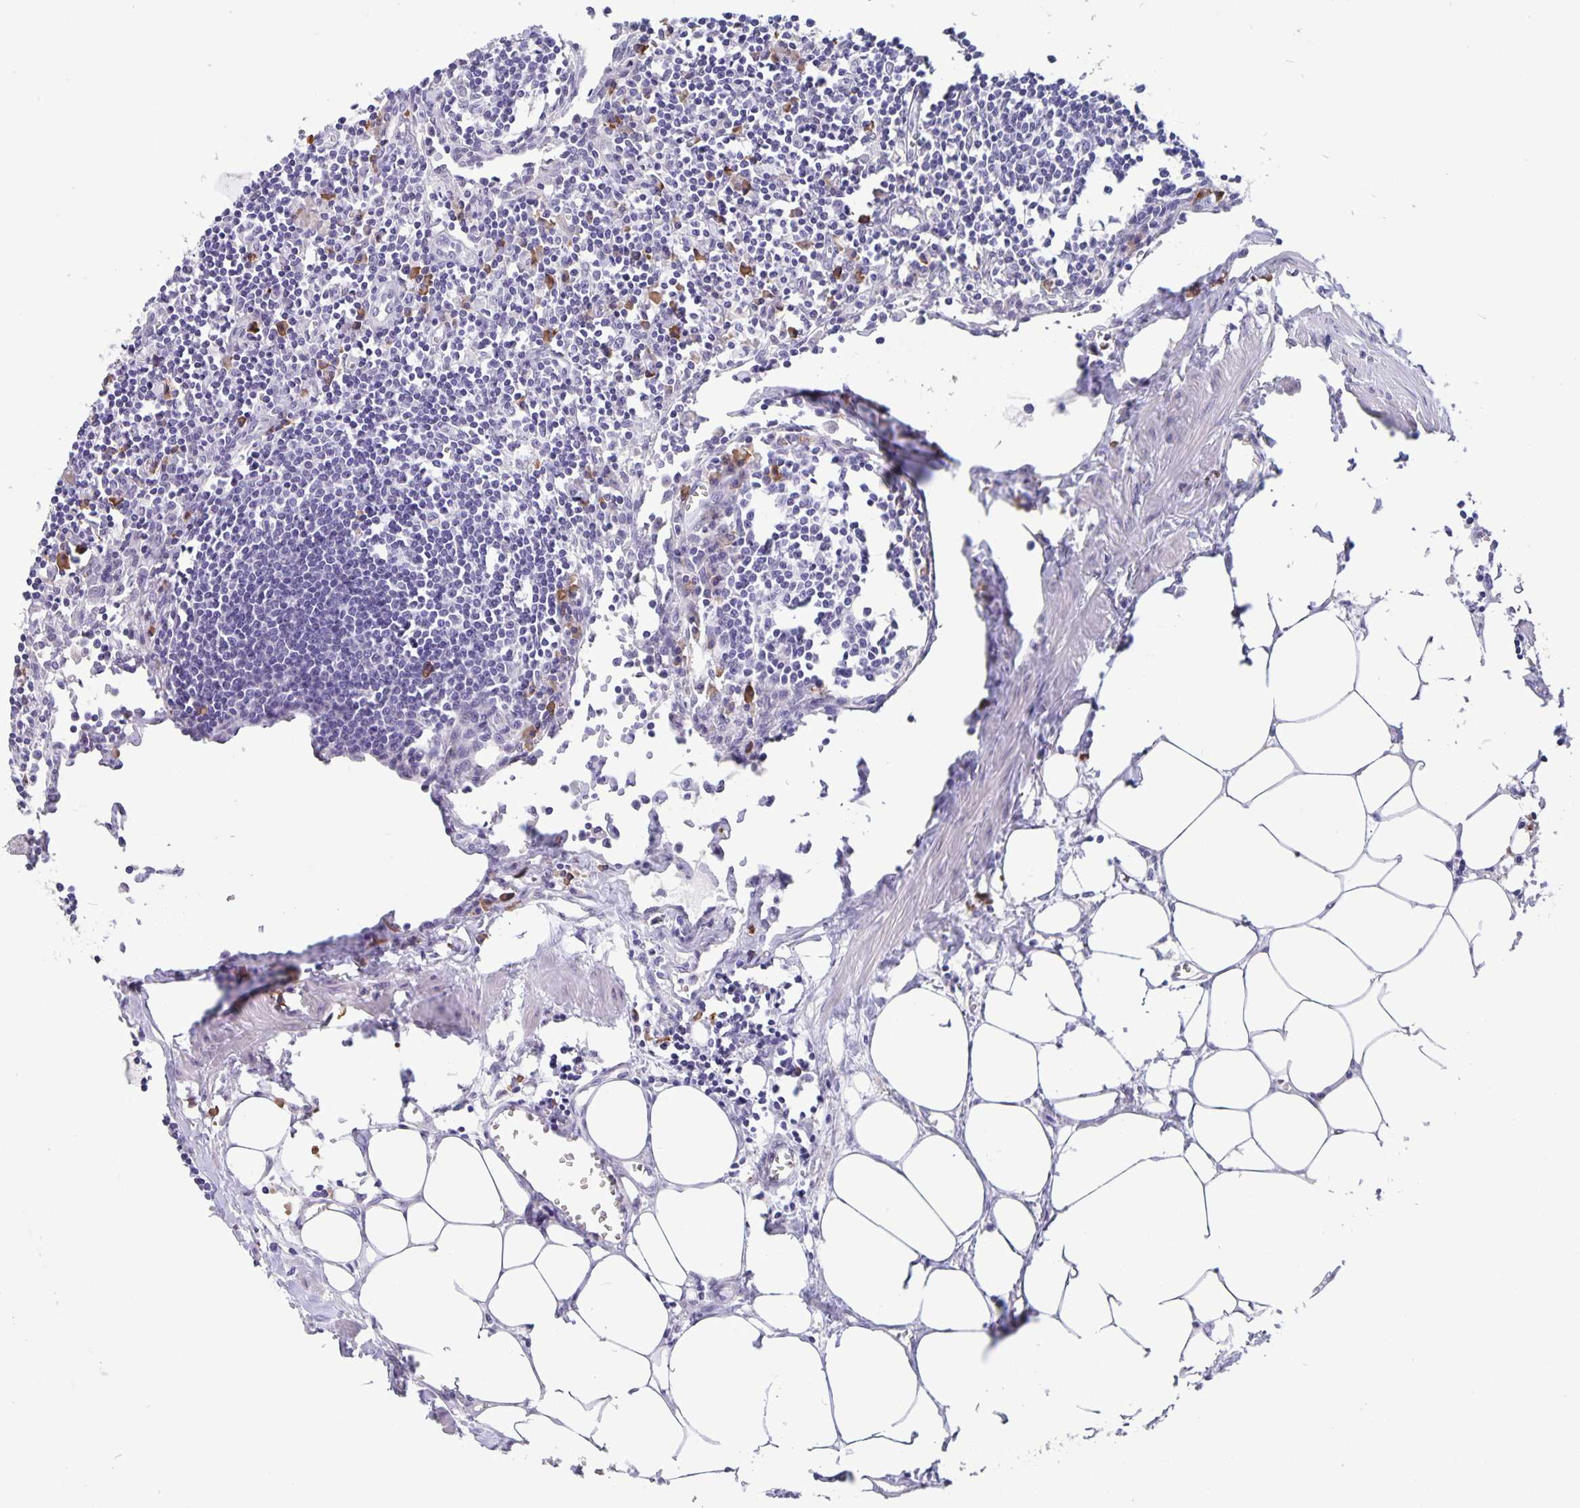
{"staining": {"intensity": "moderate", "quantity": "<25%", "location": "cytoplasmic/membranous"}, "tissue": "lymph node", "cell_type": "Non-germinal center cells", "image_type": "normal", "snomed": [{"axis": "morphology", "description": "Normal tissue, NOS"}, {"axis": "topography", "description": "Lymph node"}], "caption": "This image exhibits IHC staining of unremarkable human lymph node, with low moderate cytoplasmic/membranous staining in approximately <25% of non-germinal center cells.", "gene": "ERMN", "patient": {"sex": "male", "age": 66}}